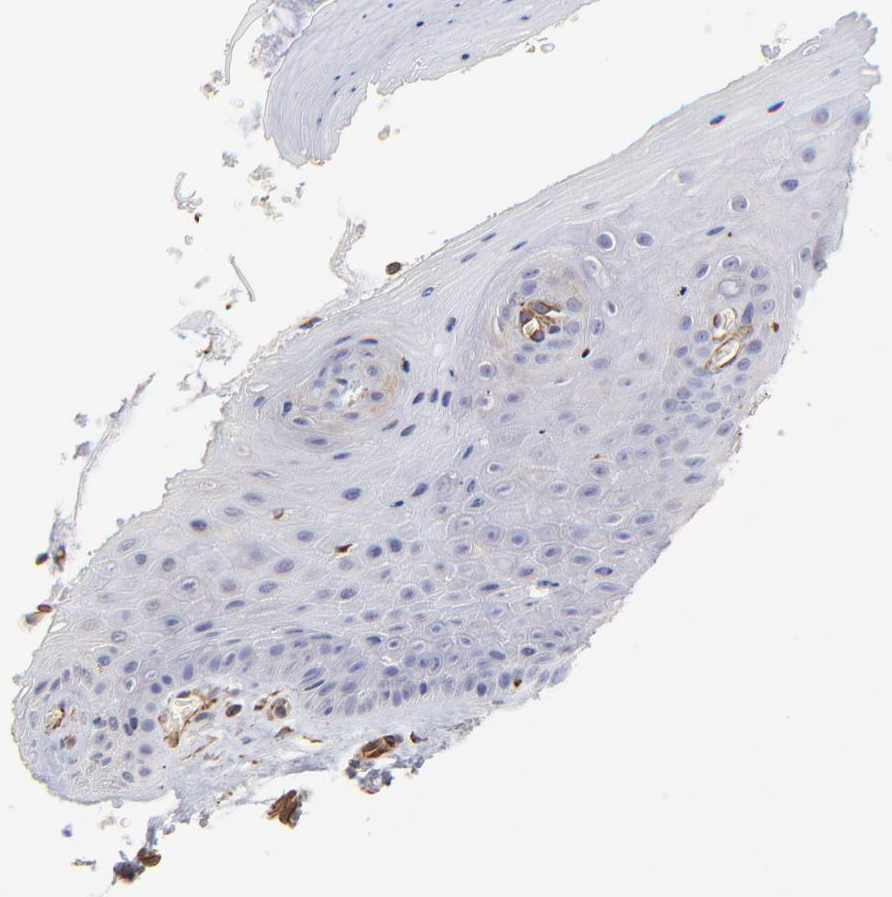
{"staining": {"intensity": "negative", "quantity": "none", "location": "none"}, "tissue": "cervix", "cell_type": "Glandular cells", "image_type": "normal", "snomed": [{"axis": "morphology", "description": "Normal tissue, NOS"}, {"axis": "topography", "description": "Cervix"}], "caption": "DAB (3,3'-diaminobenzidine) immunohistochemical staining of benign human cervix shows no significant positivity in glandular cells.", "gene": "COX8C", "patient": {"sex": "female", "age": 55}}